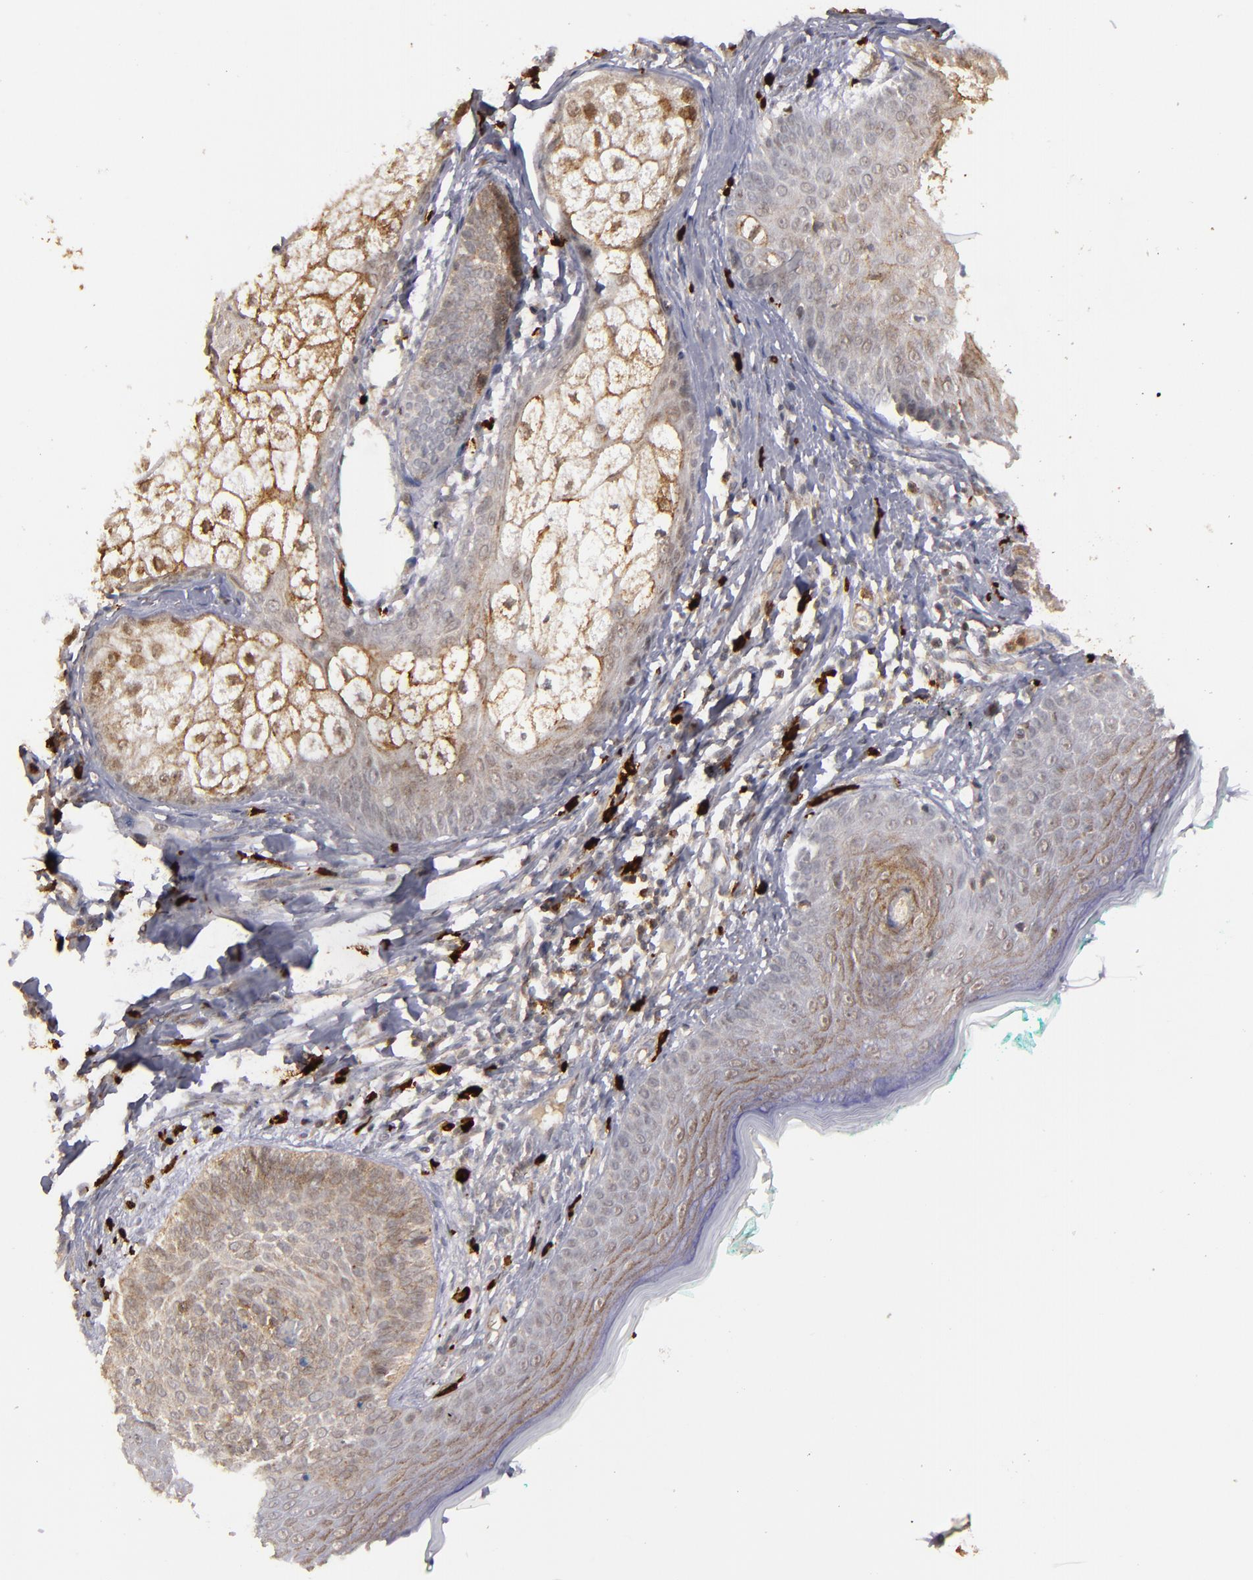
{"staining": {"intensity": "weak", "quantity": ">75%", "location": "cytoplasmic/membranous"}, "tissue": "skin cancer", "cell_type": "Tumor cells", "image_type": "cancer", "snomed": [{"axis": "morphology", "description": "Normal tissue, NOS"}, {"axis": "morphology", "description": "Basal cell carcinoma"}, {"axis": "topography", "description": "Skin"}], "caption": "A low amount of weak cytoplasmic/membranous positivity is present in about >75% of tumor cells in basal cell carcinoma (skin) tissue. Immunohistochemistry stains the protein of interest in brown and the nuclei are stained blue.", "gene": "STX3", "patient": {"sex": "male", "age": 76}}